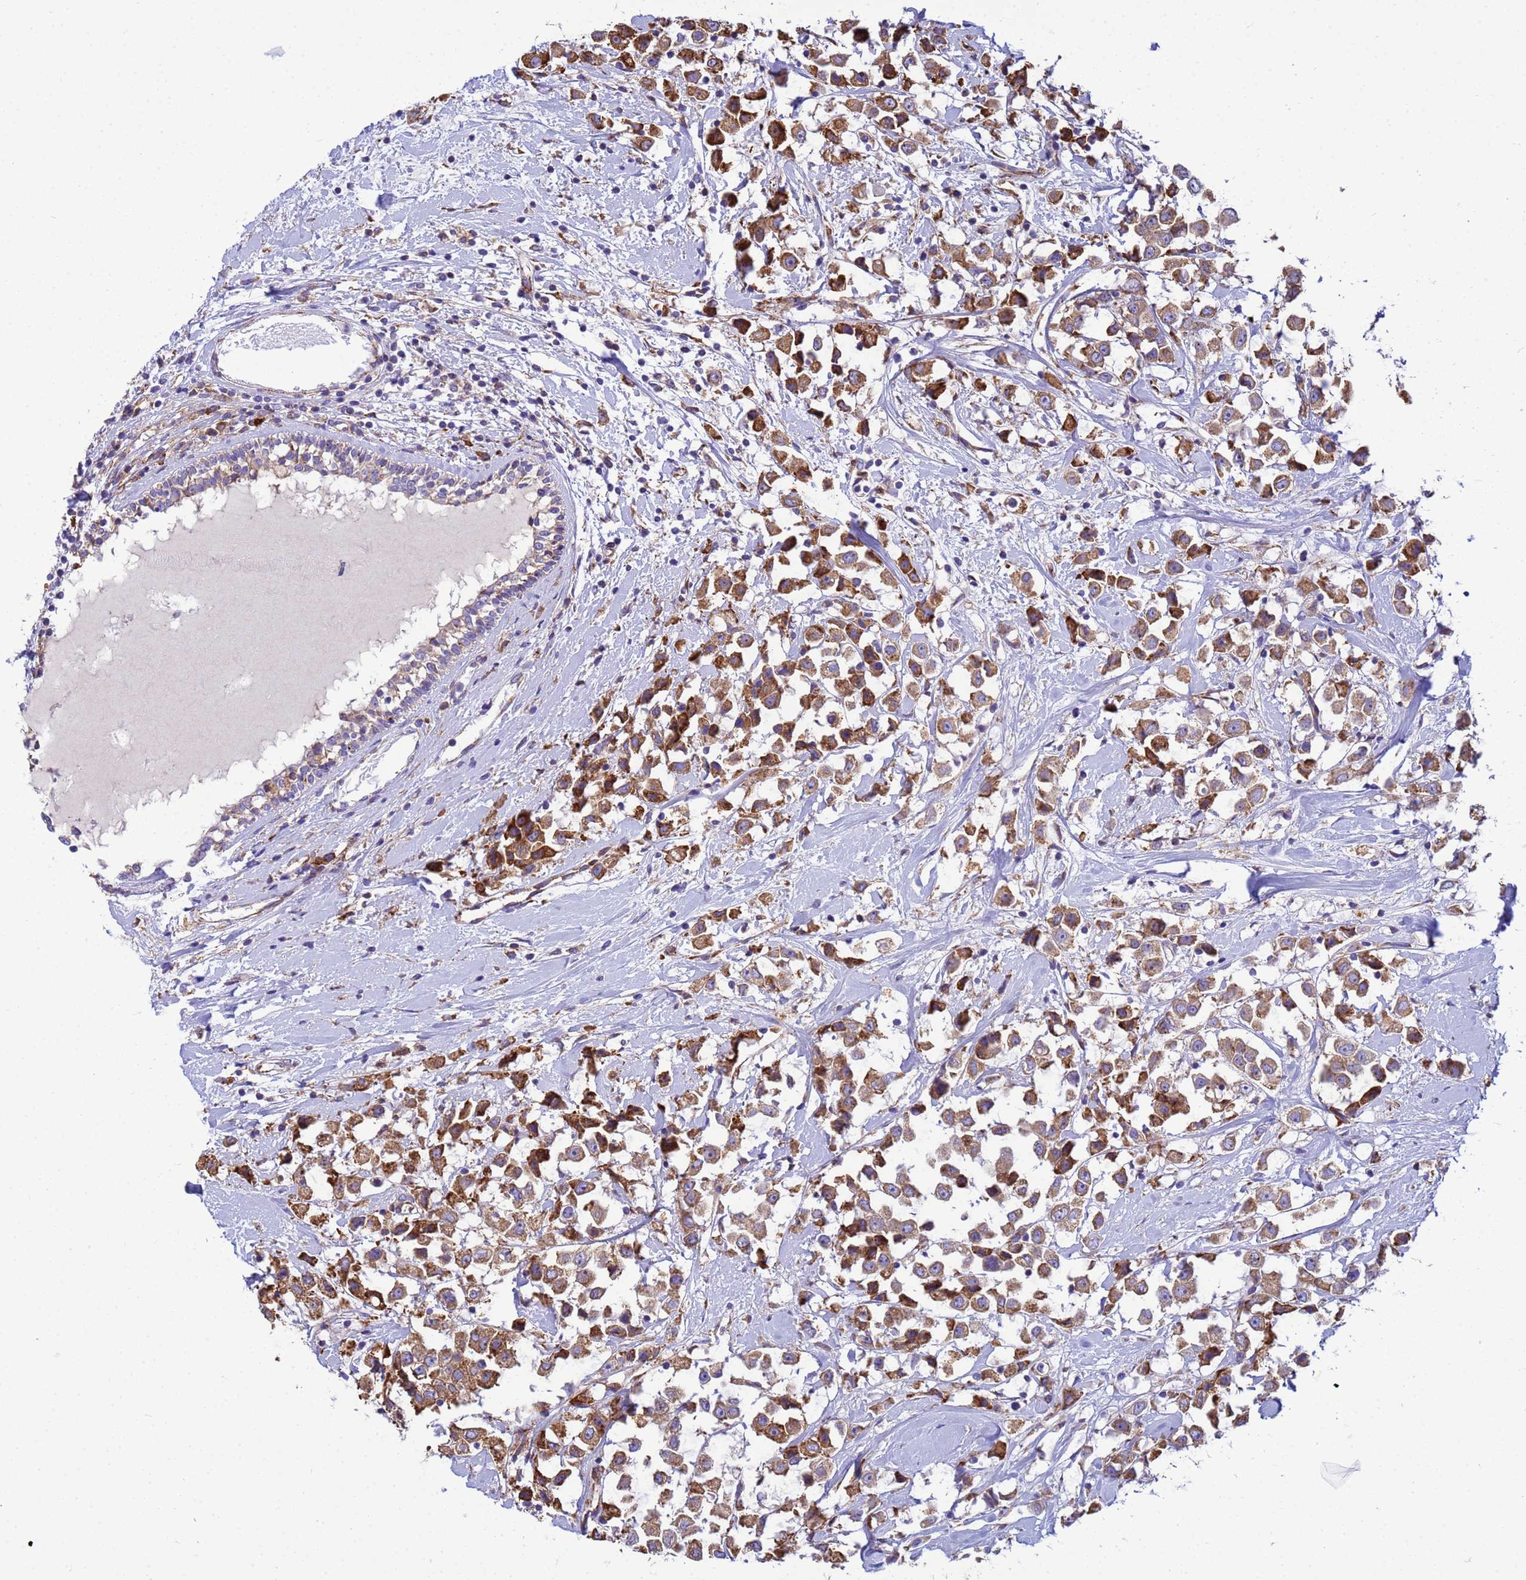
{"staining": {"intensity": "moderate", "quantity": ">75%", "location": "cytoplasmic/membranous"}, "tissue": "breast cancer", "cell_type": "Tumor cells", "image_type": "cancer", "snomed": [{"axis": "morphology", "description": "Duct carcinoma"}, {"axis": "topography", "description": "Breast"}], "caption": "Invasive ductal carcinoma (breast) stained with immunohistochemistry displays moderate cytoplasmic/membranous expression in approximately >75% of tumor cells.", "gene": "THAP5", "patient": {"sex": "female", "age": 61}}